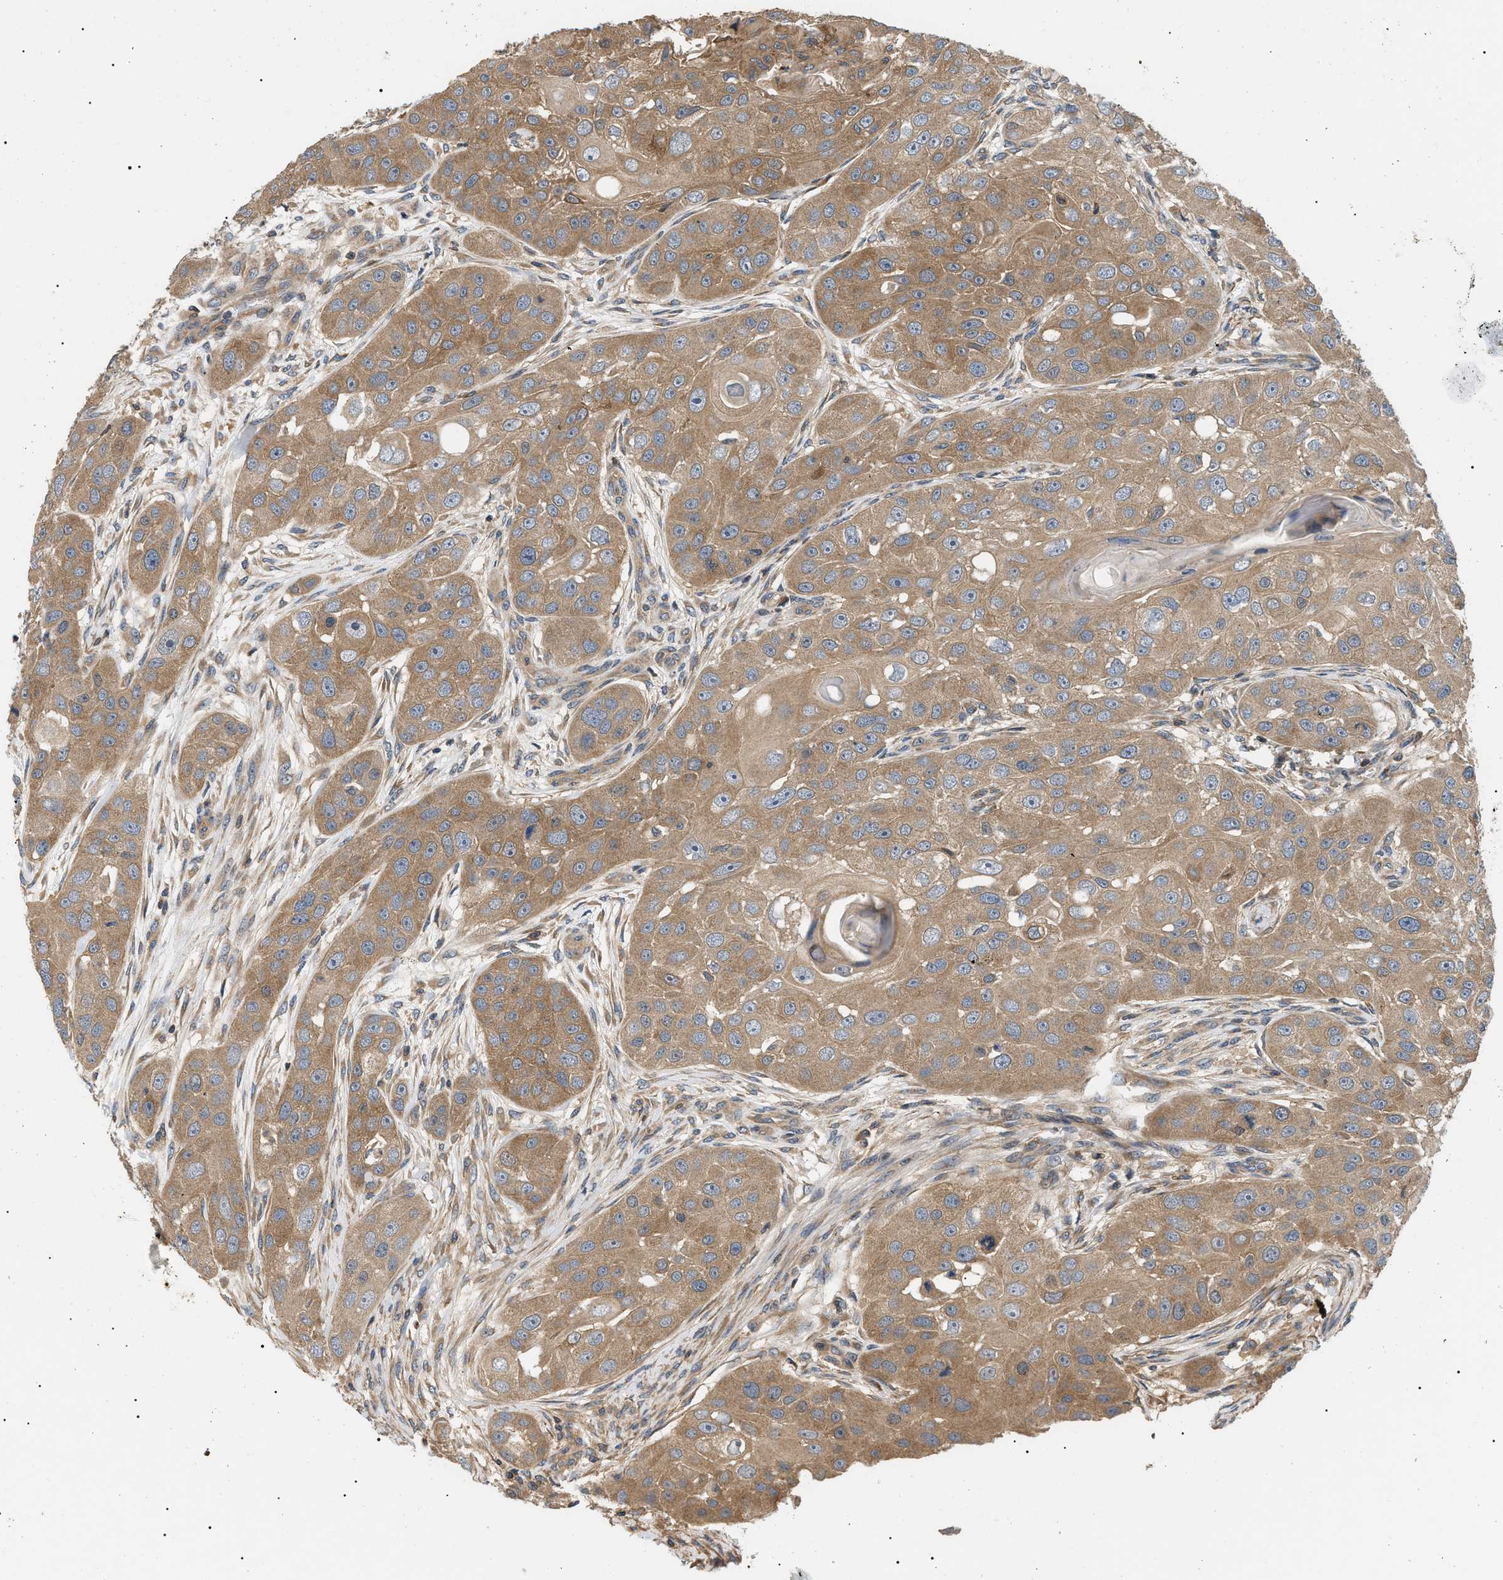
{"staining": {"intensity": "moderate", "quantity": ">75%", "location": "cytoplasmic/membranous"}, "tissue": "head and neck cancer", "cell_type": "Tumor cells", "image_type": "cancer", "snomed": [{"axis": "morphology", "description": "Normal tissue, NOS"}, {"axis": "morphology", "description": "Squamous cell carcinoma, NOS"}, {"axis": "topography", "description": "Skeletal muscle"}, {"axis": "topography", "description": "Head-Neck"}], "caption": "The histopathology image exhibits immunohistochemical staining of squamous cell carcinoma (head and neck). There is moderate cytoplasmic/membranous positivity is seen in approximately >75% of tumor cells.", "gene": "PPM1B", "patient": {"sex": "male", "age": 51}}